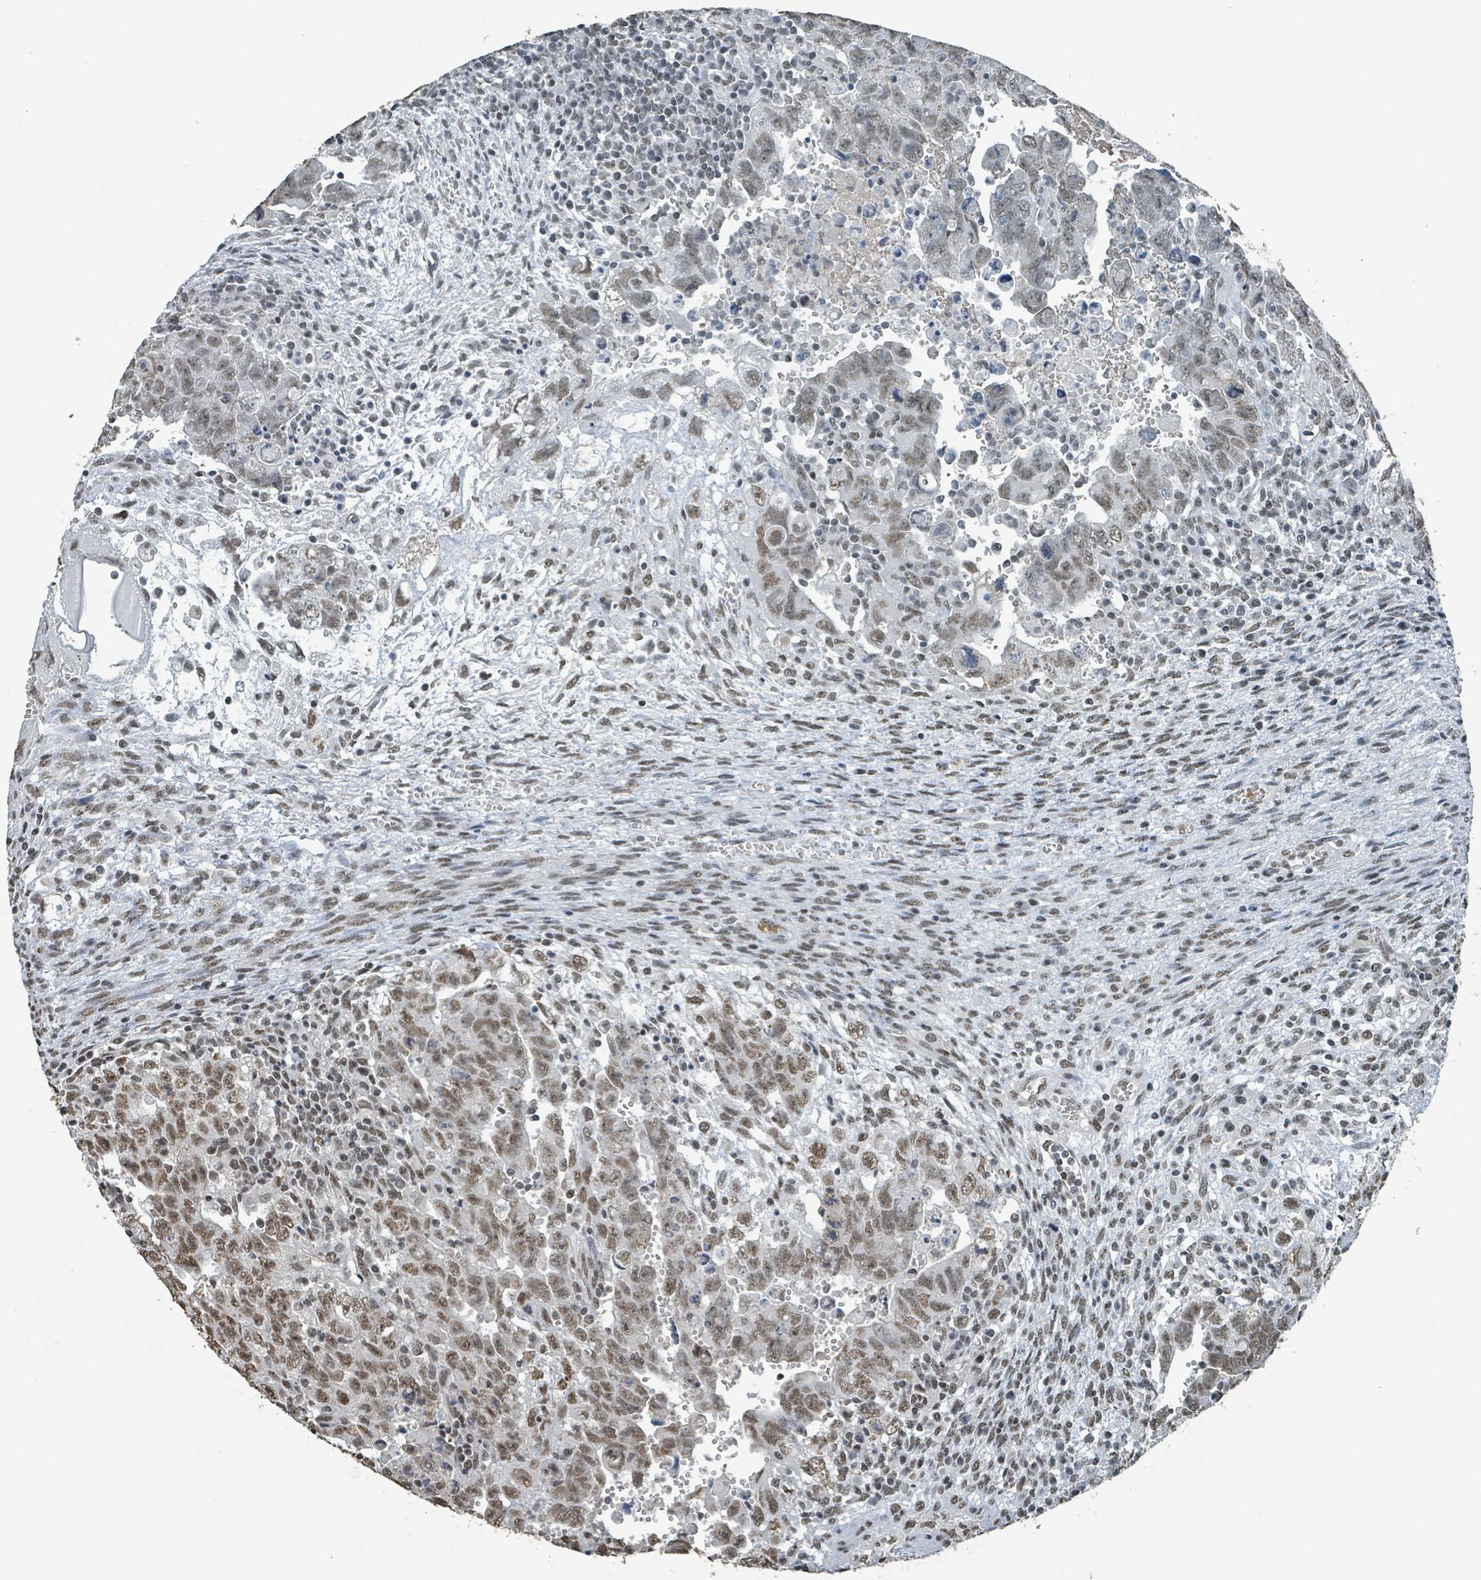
{"staining": {"intensity": "moderate", "quantity": ">75%", "location": "nuclear"}, "tissue": "testis cancer", "cell_type": "Tumor cells", "image_type": "cancer", "snomed": [{"axis": "morphology", "description": "Carcinoma, Embryonal, NOS"}, {"axis": "topography", "description": "Testis"}], "caption": "Human embryonal carcinoma (testis) stained for a protein (brown) exhibits moderate nuclear positive expression in approximately >75% of tumor cells.", "gene": "PHIP", "patient": {"sex": "male", "age": 28}}